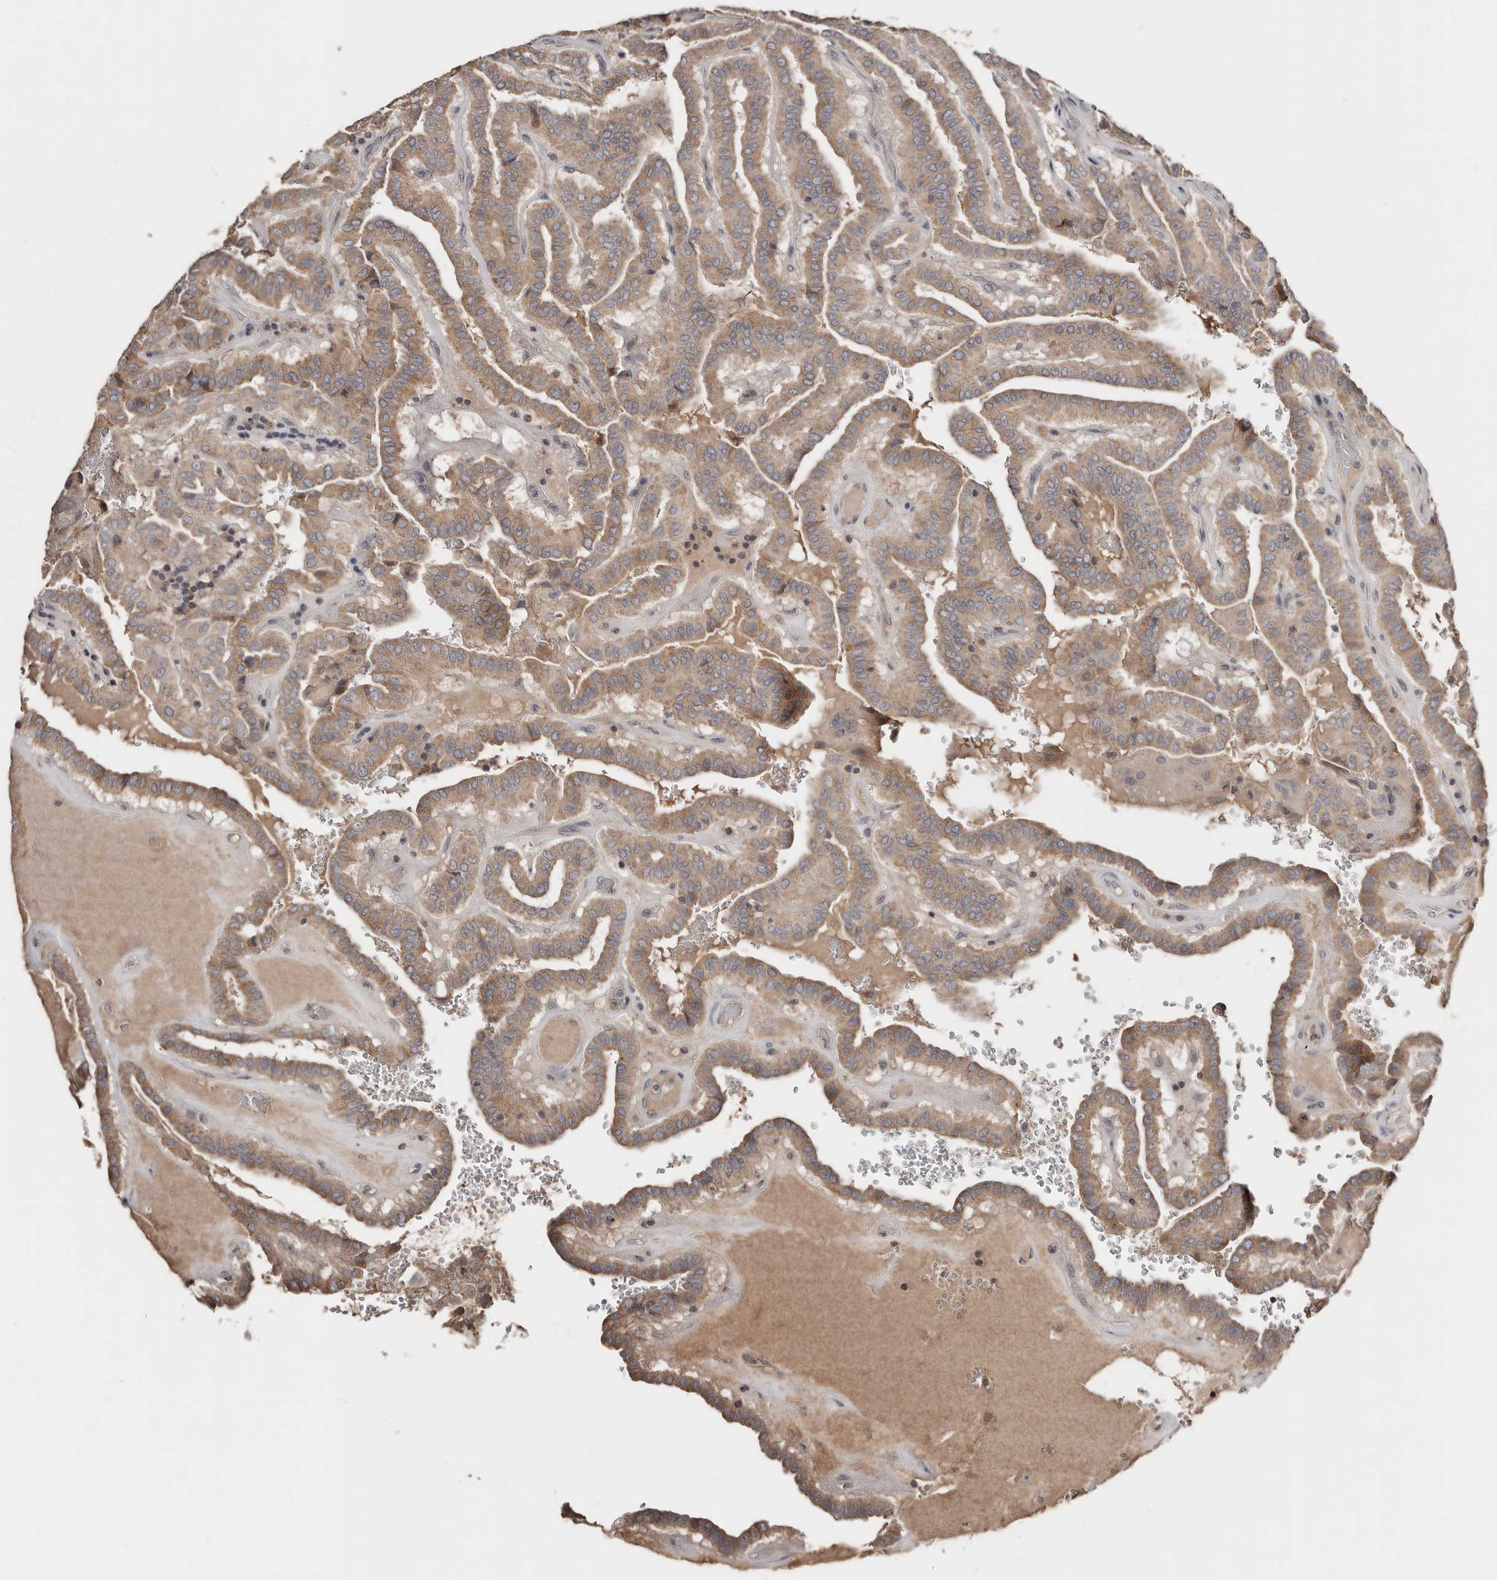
{"staining": {"intensity": "moderate", "quantity": ">75%", "location": "cytoplasmic/membranous"}, "tissue": "thyroid cancer", "cell_type": "Tumor cells", "image_type": "cancer", "snomed": [{"axis": "morphology", "description": "Papillary adenocarcinoma, NOS"}, {"axis": "topography", "description": "Thyroid gland"}], "caption": "Approximately >75% of tumor cells in human thyroid papillary adenocarcinoma demonstrate moderate cytoplasmic/membranous protein staining as visualized by brown immunohistochemical staining.", "gene": "SLC39A2", "patient": {"sex": "male", "age": 77}}